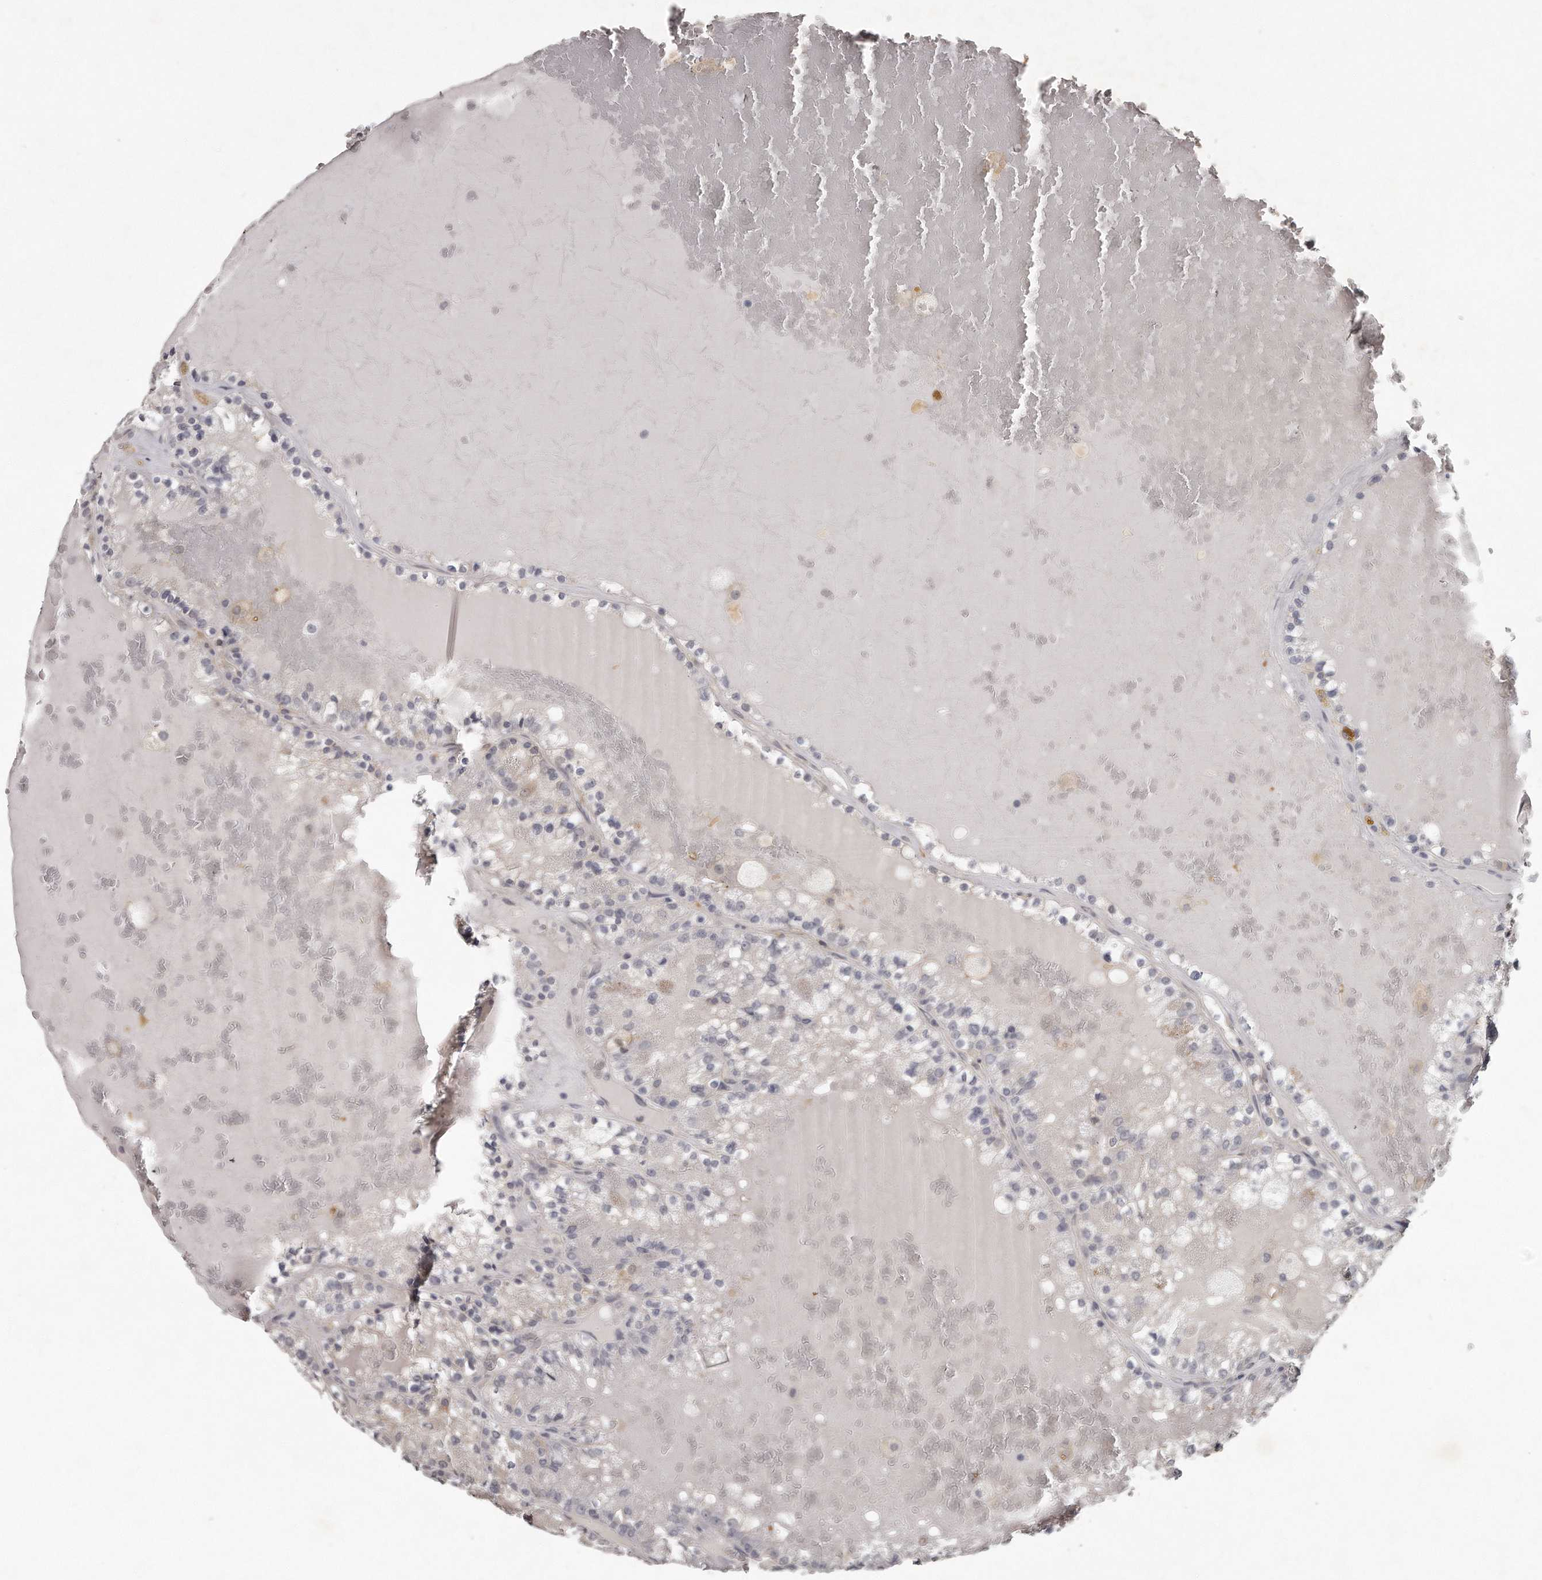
{"staining": {"intensity": "negative", "quantity": "none", "location": "none"}, "tissue": "renal cancer", "cell_type": "Tumor cells", "image_type": "cancer", "snomed": [{"axis": "morphology", "description": "Adenocarcinoma, NOS"}, {"axis": "topography", "description": "Kidney"}], "caption": "Immunohistochemical staining of human renal cancer (adenocarcinoma) shows no significant positivity in tumor cells.", "gene": "GGCT", "patient": {"sex": "female", "age": 56}}